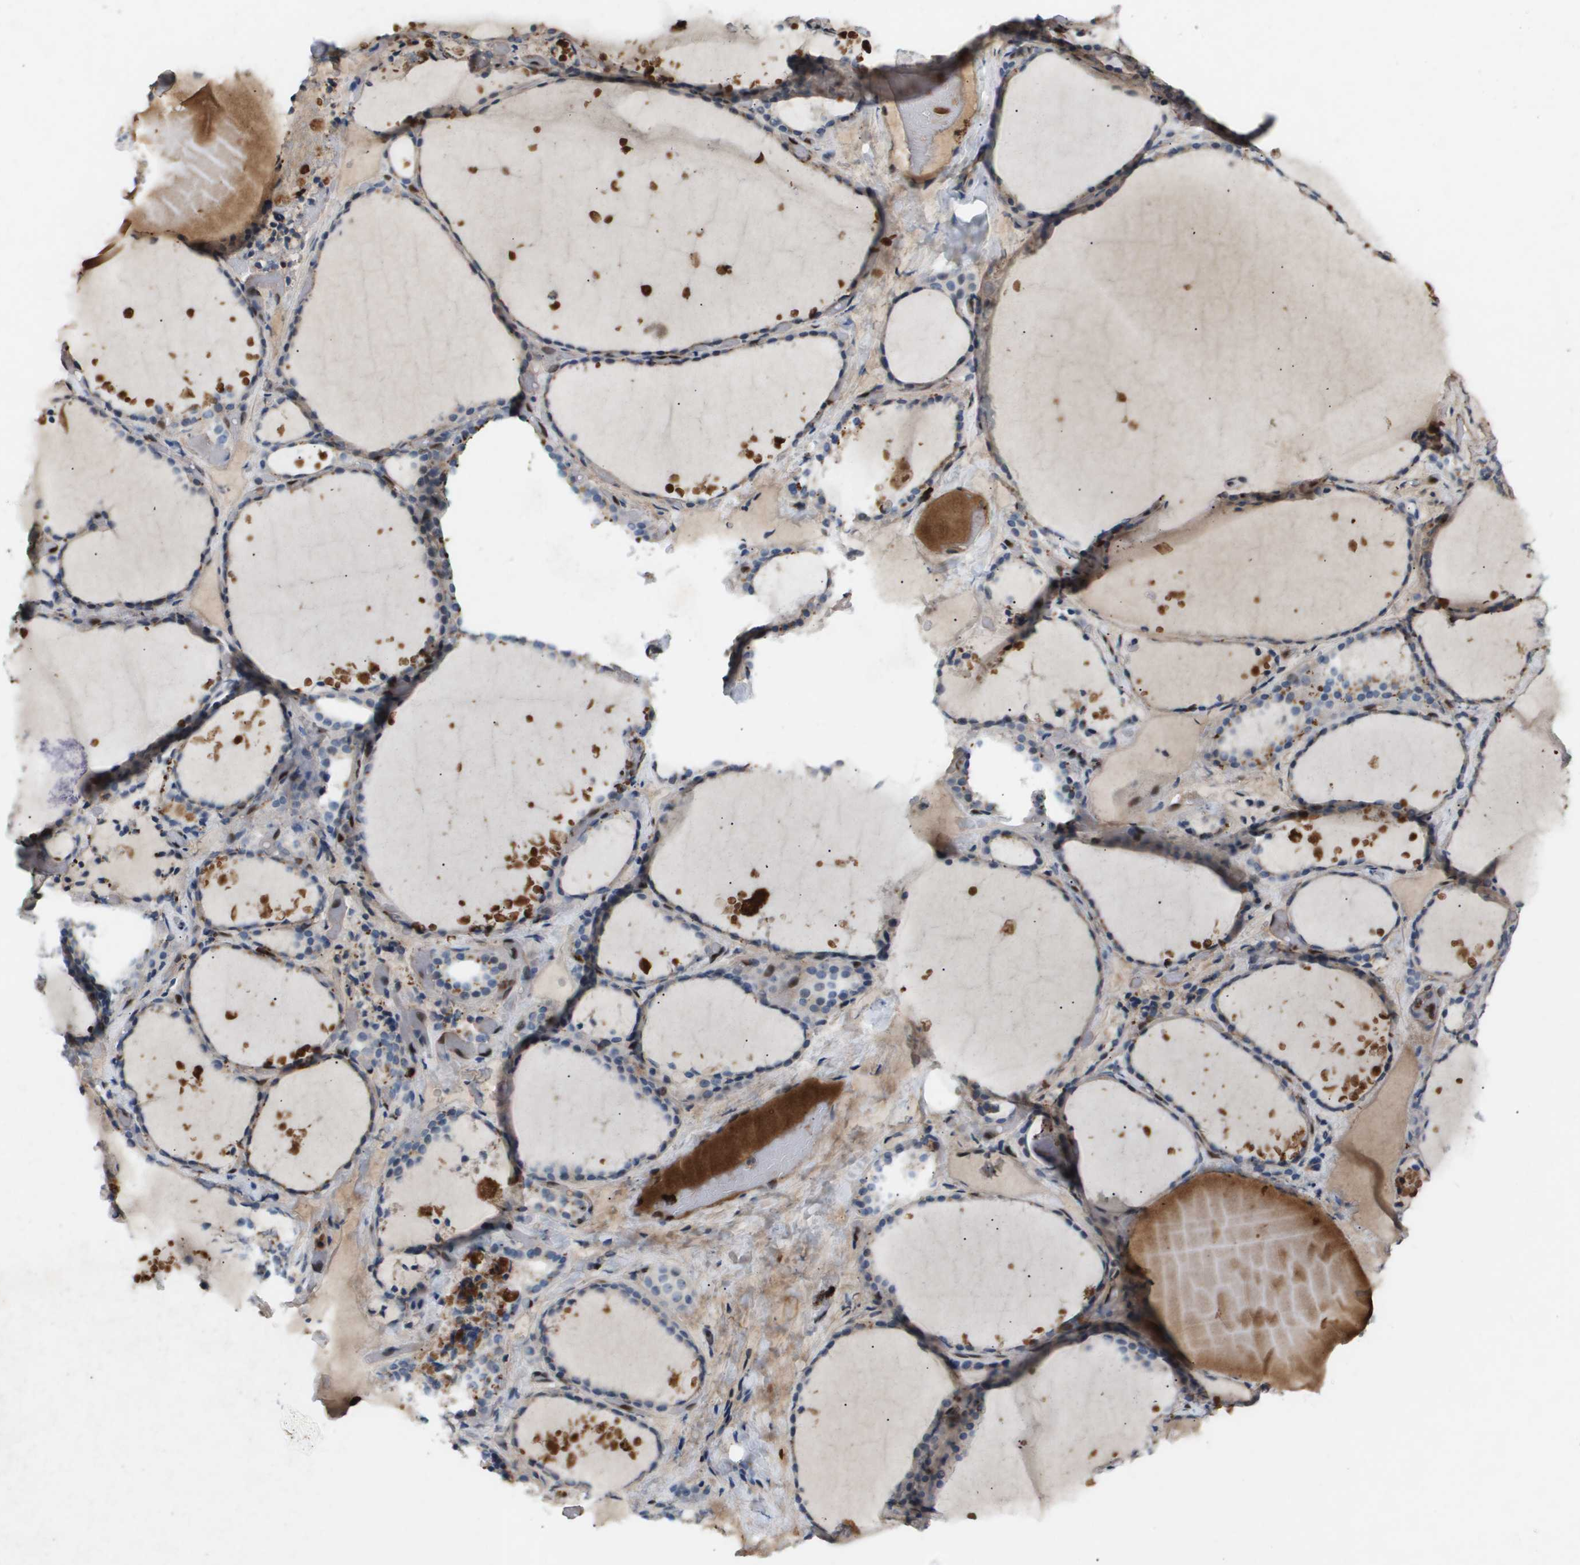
{"staining": {"intensity": "weak", "quantity": "<25%", "location": "cytoplasmic/membranous"}, "tissue": "thyroid gland", "cell_type": "Glandular cells", "image_type": "normal", "snomed": [{"axis": "morphology", "description": "Normal tissue, NOS"}, {"axis": "topography", "description": "Thyroid gland"}], "caption": "This photomicrograph is of benign thyroid gland stained with IHC to label a protein in brown with the nuclei are counter-stained blue. There is no positivity in glandular cells. (DAB (3,3'-diaminobenzidine) IHC with hematoxylin counter stain).", "gene": "ERG", "patient": {"sex": "female", "age": 44}}